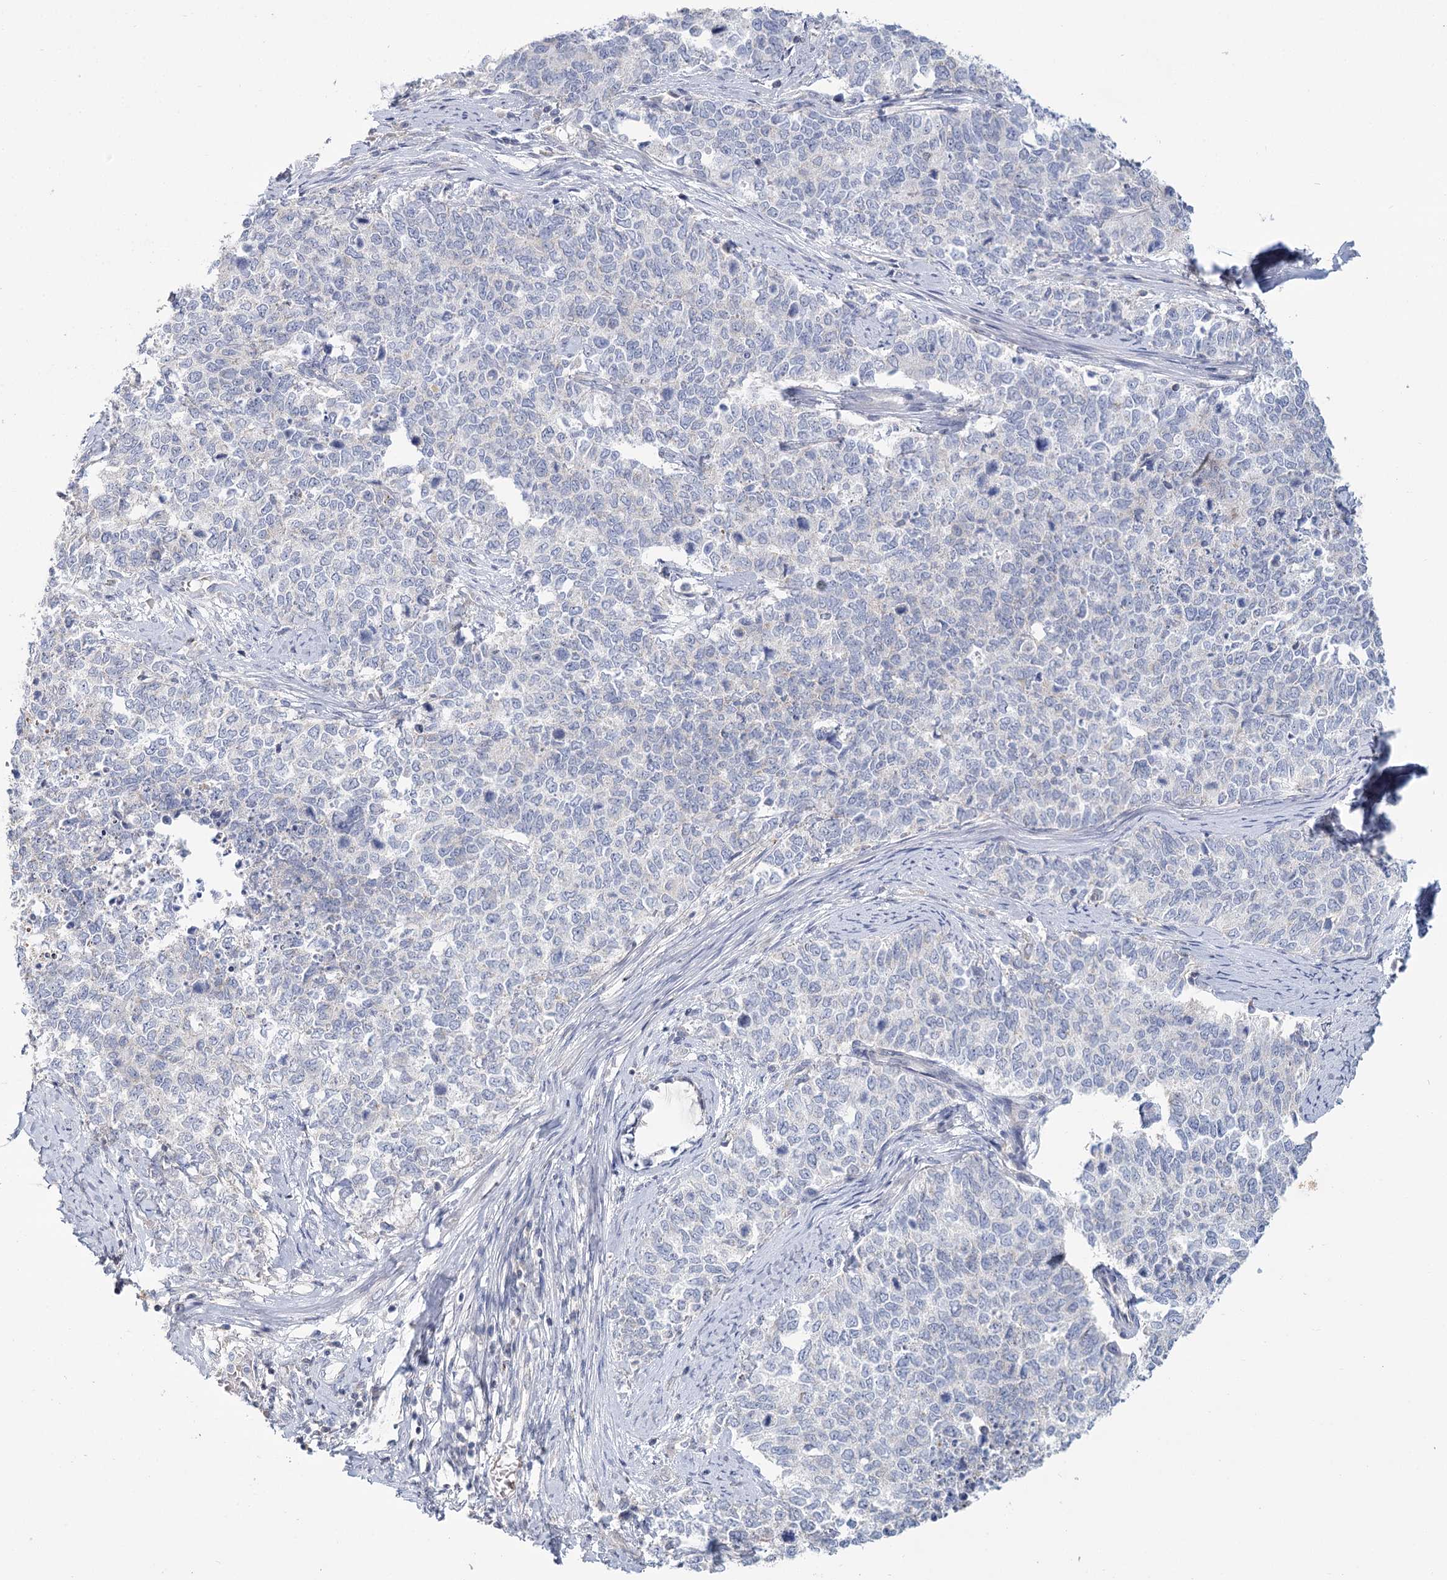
{"staining": {"intensity": "negative", "quantity": "none", "location": "none"}, "tissue": "cervical cancer", "cell_type": "Tumor cells", "image_type": "cancer", "snomed": [{"axis": "morphology", "description": "Squamous cell carcinoma, NOS"}, {"axis": "topography", "description": "Cervix"}], "caption": "An image of squamous cell carcinoma (cervical) stained for a protein demonstrates no brown staining in tumor cells.", "gene": "ARHGAP44", "patient": {"sex": "female", "age": 63}}